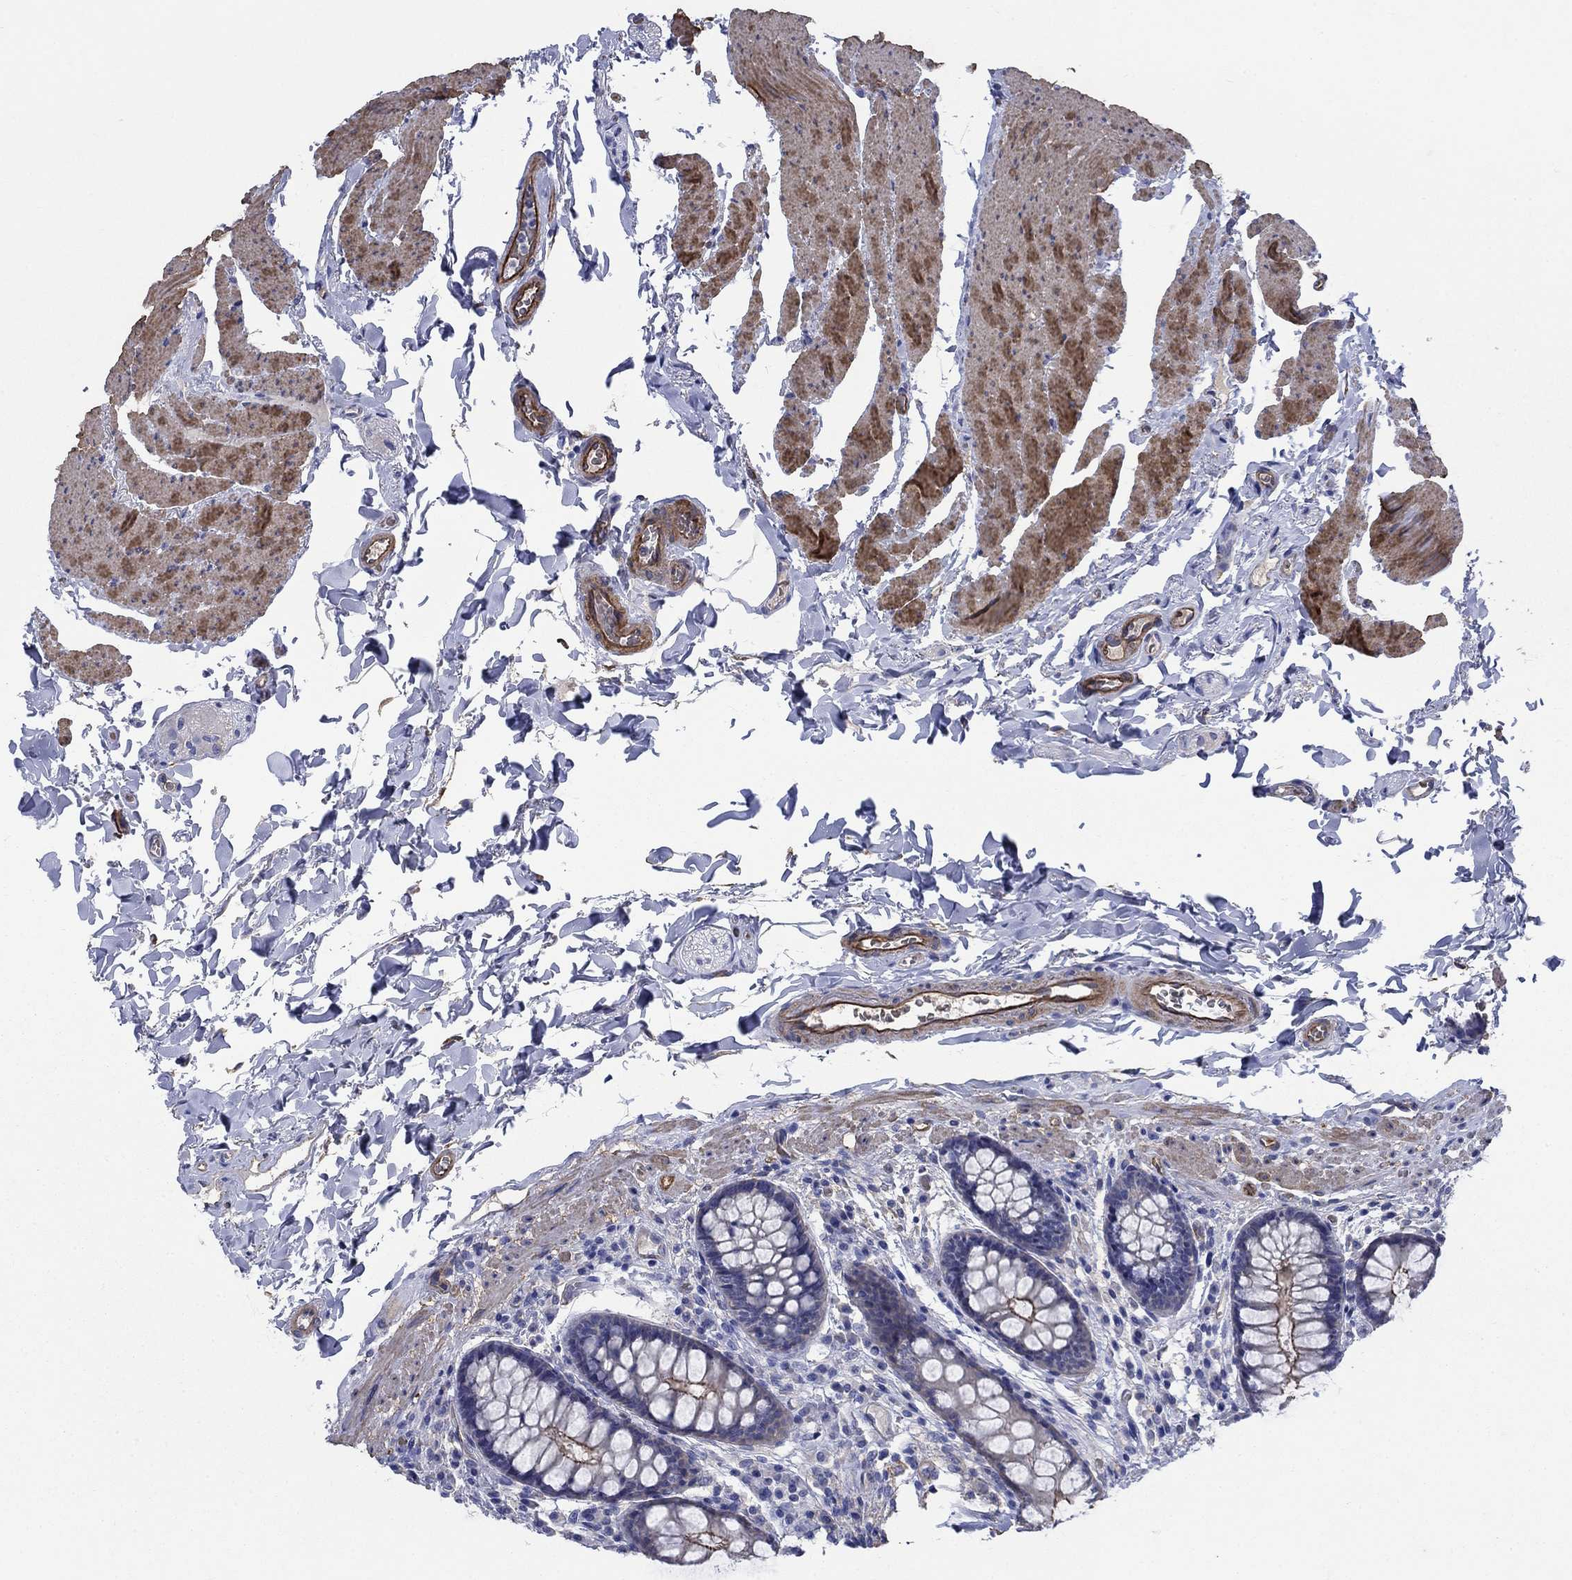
{"staining": {"intensity": "strong", "quantity": ">75%", "location": "cytoplasmic/membranous"}, "tissue": "colon", "cell_type": "Endothelial cells", "image_type": "normal", "snomed": [{"axis": "morphology", "description": "Normal tissue, NOS"}, {"axis": "topography", "description": "Colon"}], "caption": "Immunohistochemical staining of normal colon exhibits >75% levels of strong cytoplasmic/membranous protein positivity in approximately >75% of endothelial cells. (DAB IHC with brightfield microscopy, high magnification).", "gene": "FLNC", "patient": {"sex": "female", "age": 86}}